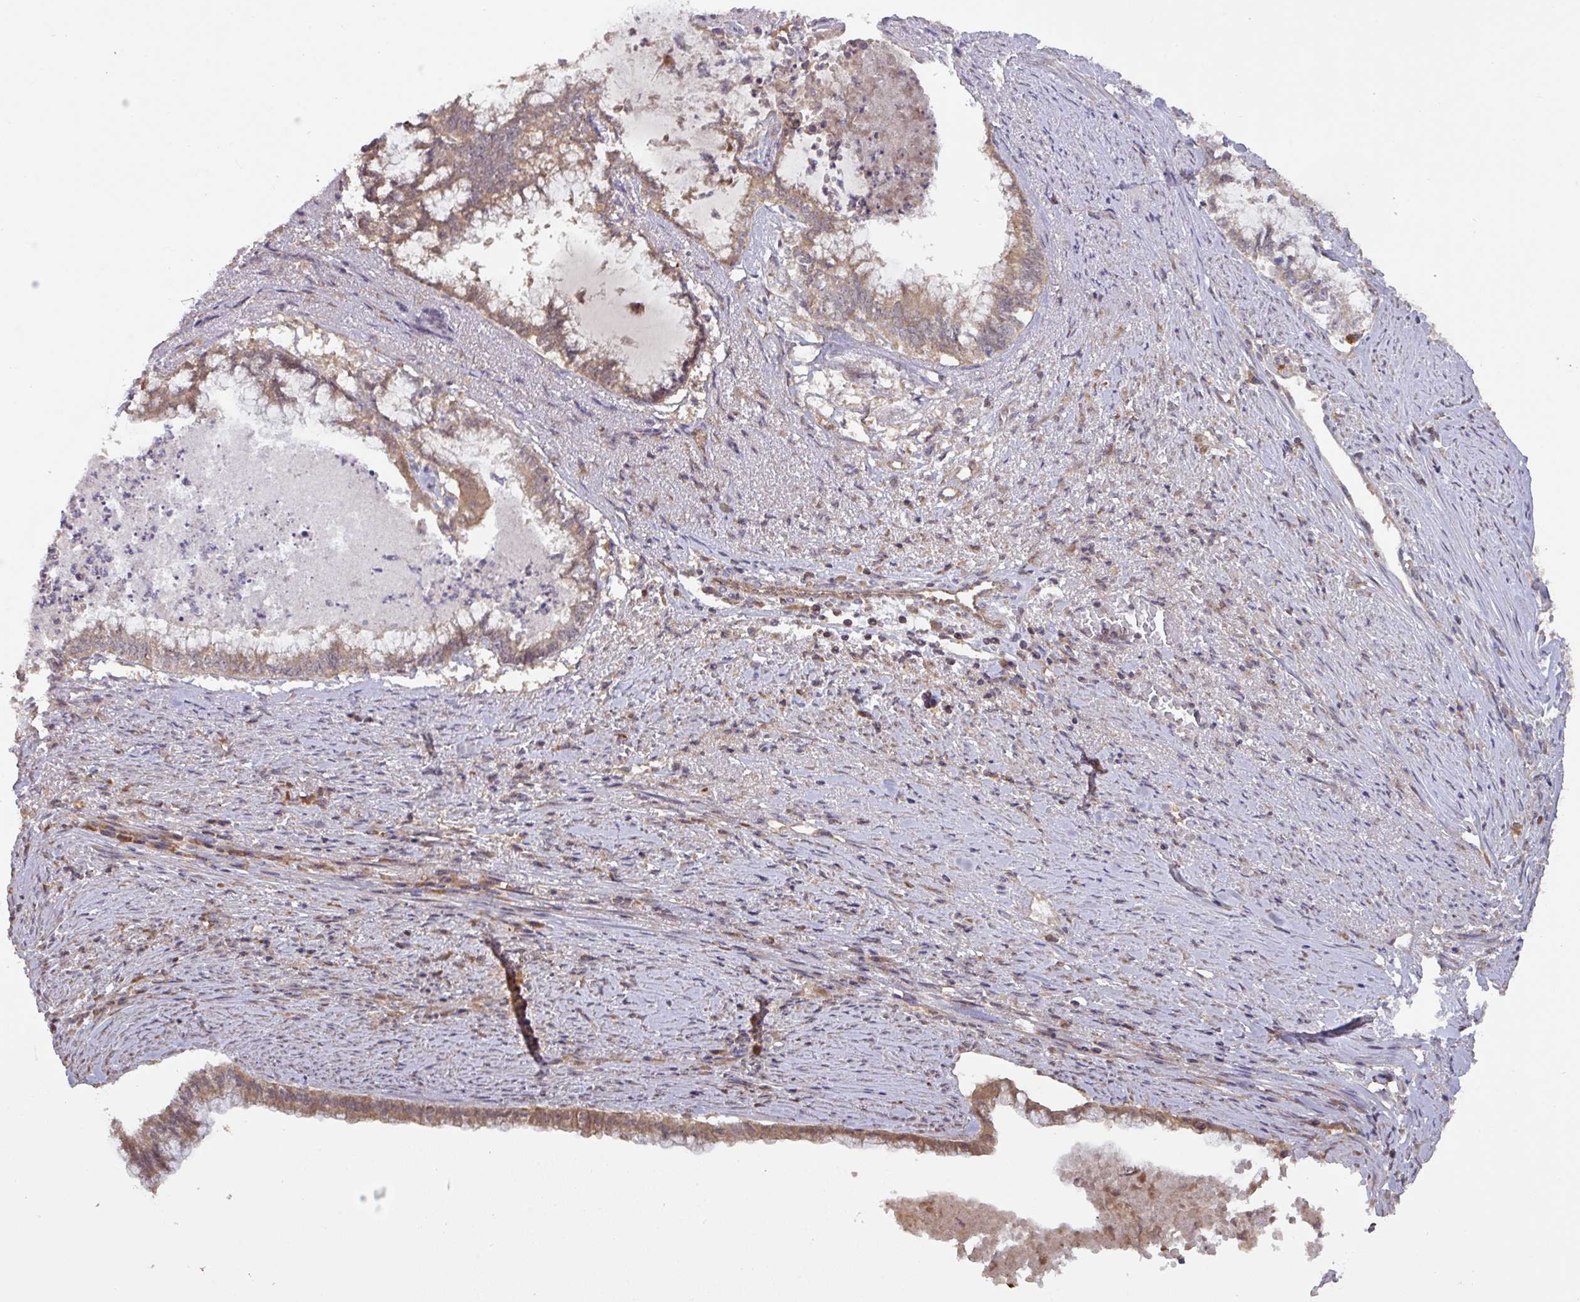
{"staining": {"intensity": "moderate", "quantity": "25%-75%", "location": "cytoplasmic/membranous"}, "tissue": "endometrial cancer", "cell_type": "Tumor cells", "image_type": "cancer", "snomed": [{"axis": "morphology", "description": "Adenocarcinoma, NOS"}, {"axis": "topography", "description": "Endometrium"}], "caption": "About 25%-75% of tumor cells in human endometrial cancer (adenocarcinoma) exhibit moderate cytoplasmic/membranous protein staining as visualized by brown immunohistochemical staining.", "gene": "CCDC121", "patient": {"sex": "female", "age": 79}}